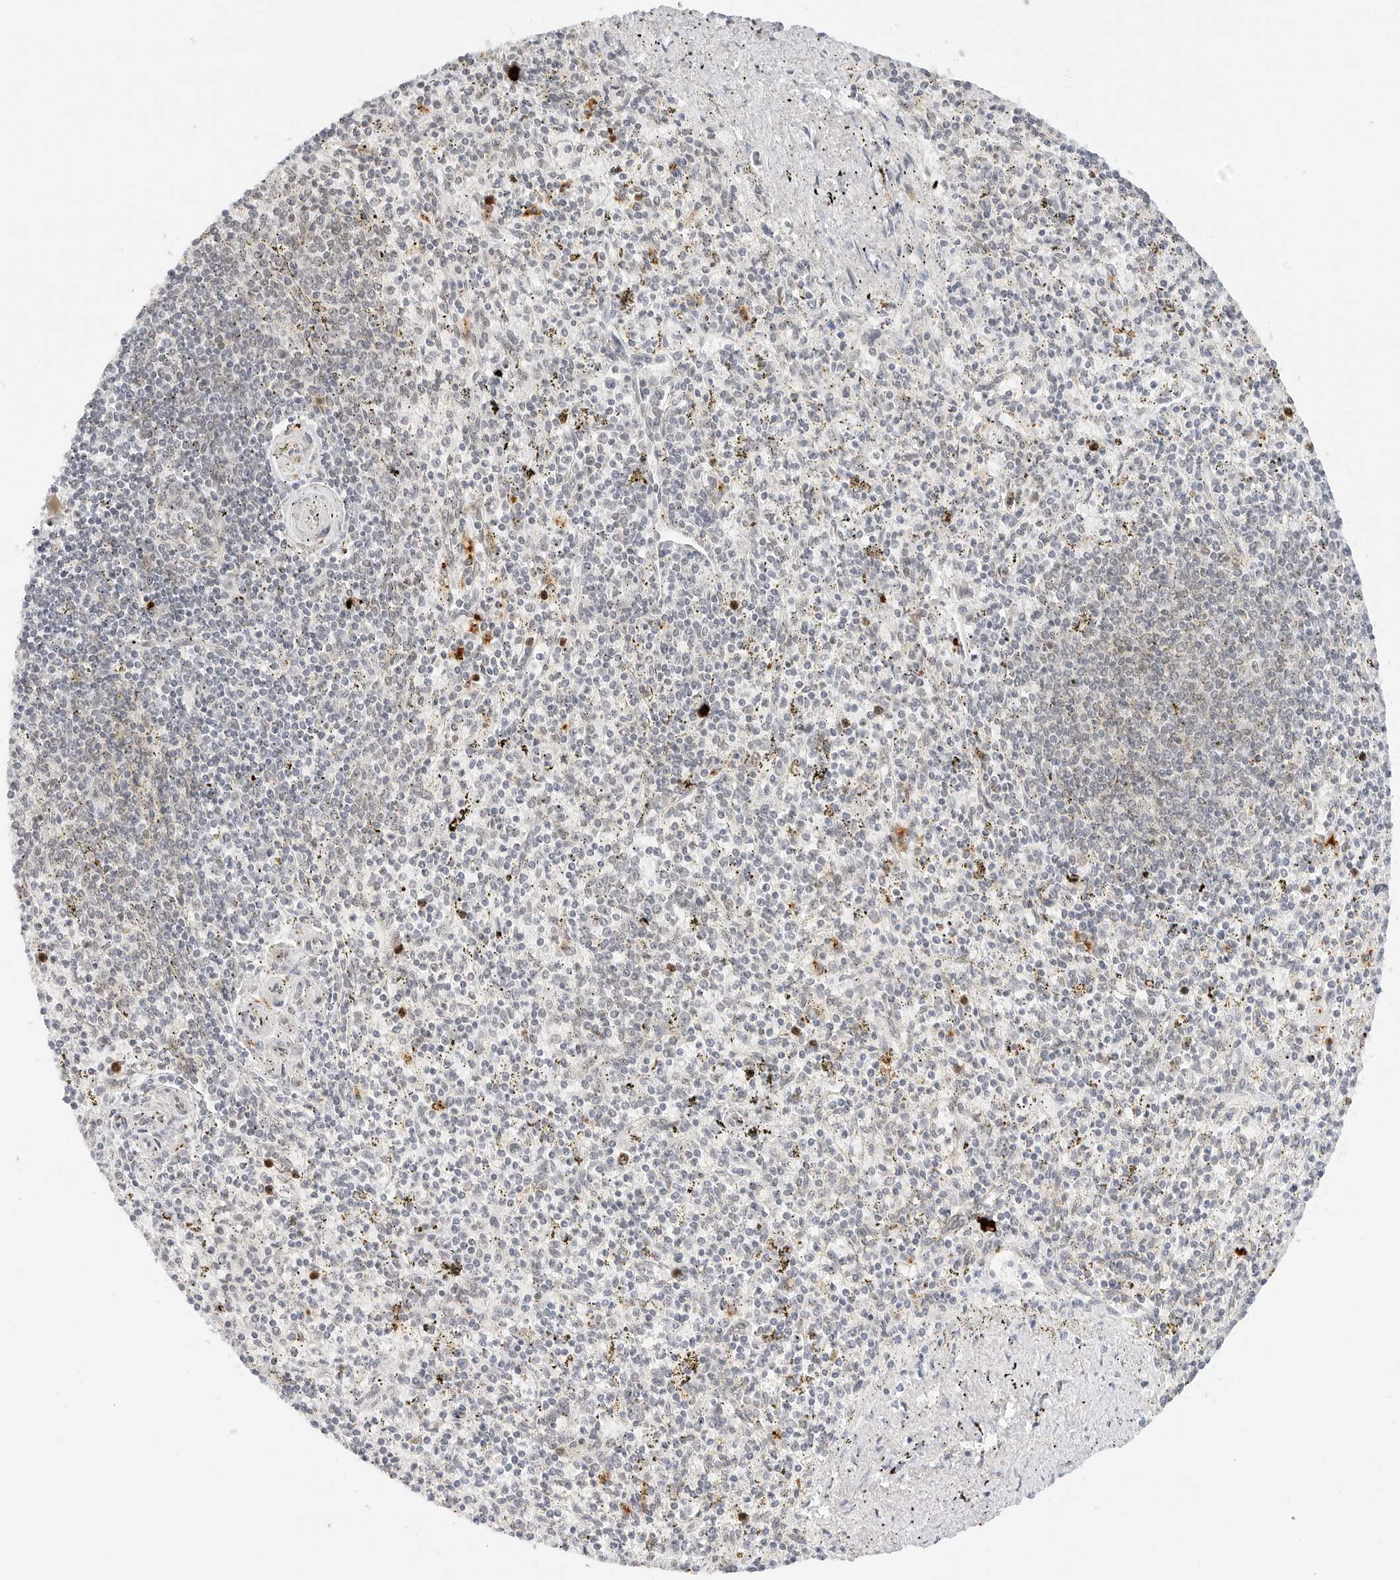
{"staining": {"intensity": "weak", "quantity": "<25%", "location": "nuclear"}, "tissue": "spleen", "cell_type": "Cells in red pulp", "image_type": "normal", "snomed": [{"axis": "morphology", "description": "Normal tissue, NOS"}, {"axis": "topography", "description": "Spleen"}], "caption": "Immunohistochemistry (IHC) image of normal human spleen stained for a protein (brown), which shows no staining in cells in red pulp. (Immunohistochemistry, brightfield microscopy, high magnification).", "gene": "HIPK3", "patient": {"sex": "male", "age": 72}}